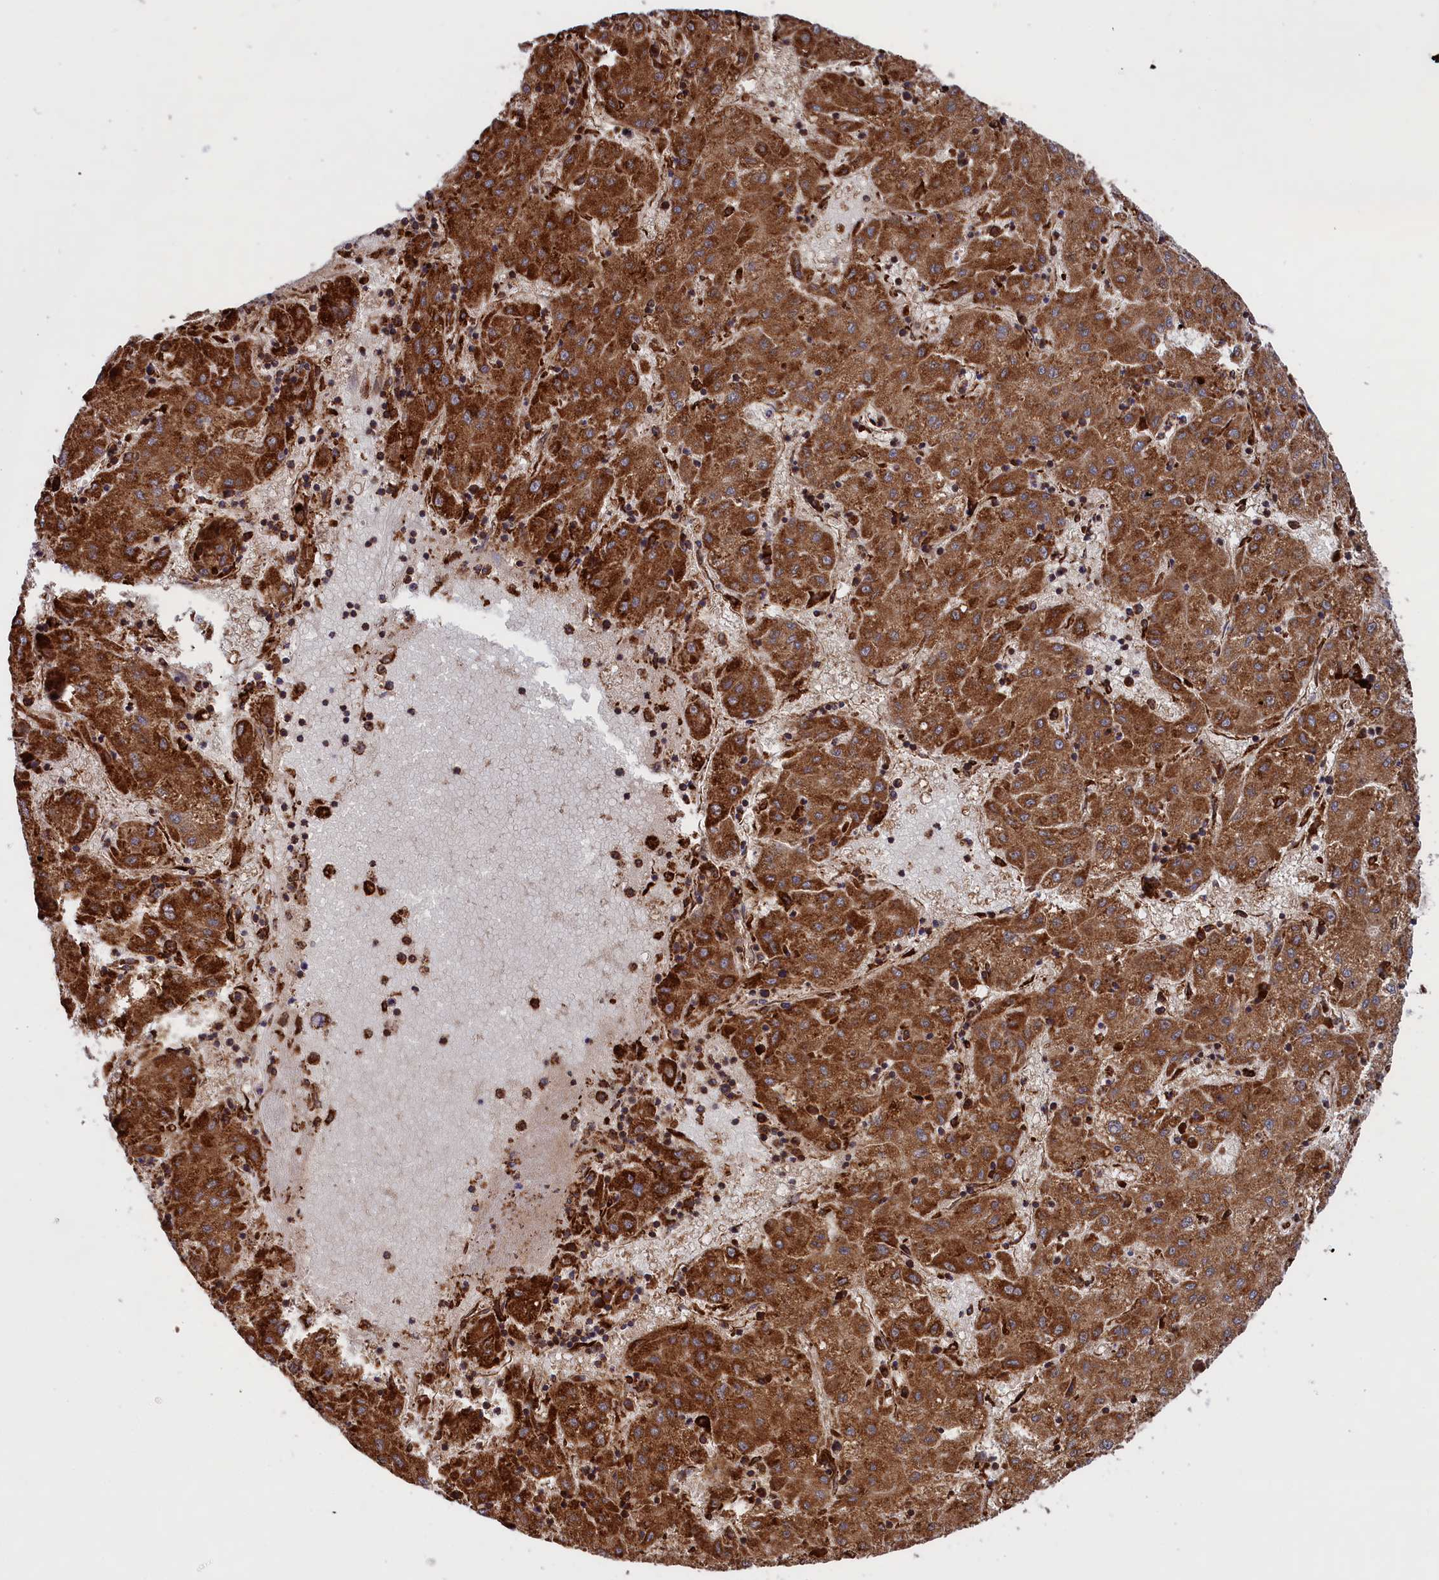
{"staining": {"intensity": "strong", "quantity": ">75%", "location": "cytoplasmic/membranous"}, "tissue": "liver cancer", "cell_type": "Tumor cells", "image_type": "cancer", "snomed": [{"axis": "morphology", "description": "Carcinoma, Hepatocellular, NOS"}, {"axis": "topography", "description": "Liver"}], "caption": "The photomicrograph demonstrates immunohistochemical staining of hepatocellular carcinoma (liver). There is strong cytoplasmic/membranous staining is identified in approximately >75% of tumor cells. (Brightfield microscopy of DAB IHC at high magnification).", "gene": "PLA2G4C", "patient": {"sex": "male", "age": 72}}